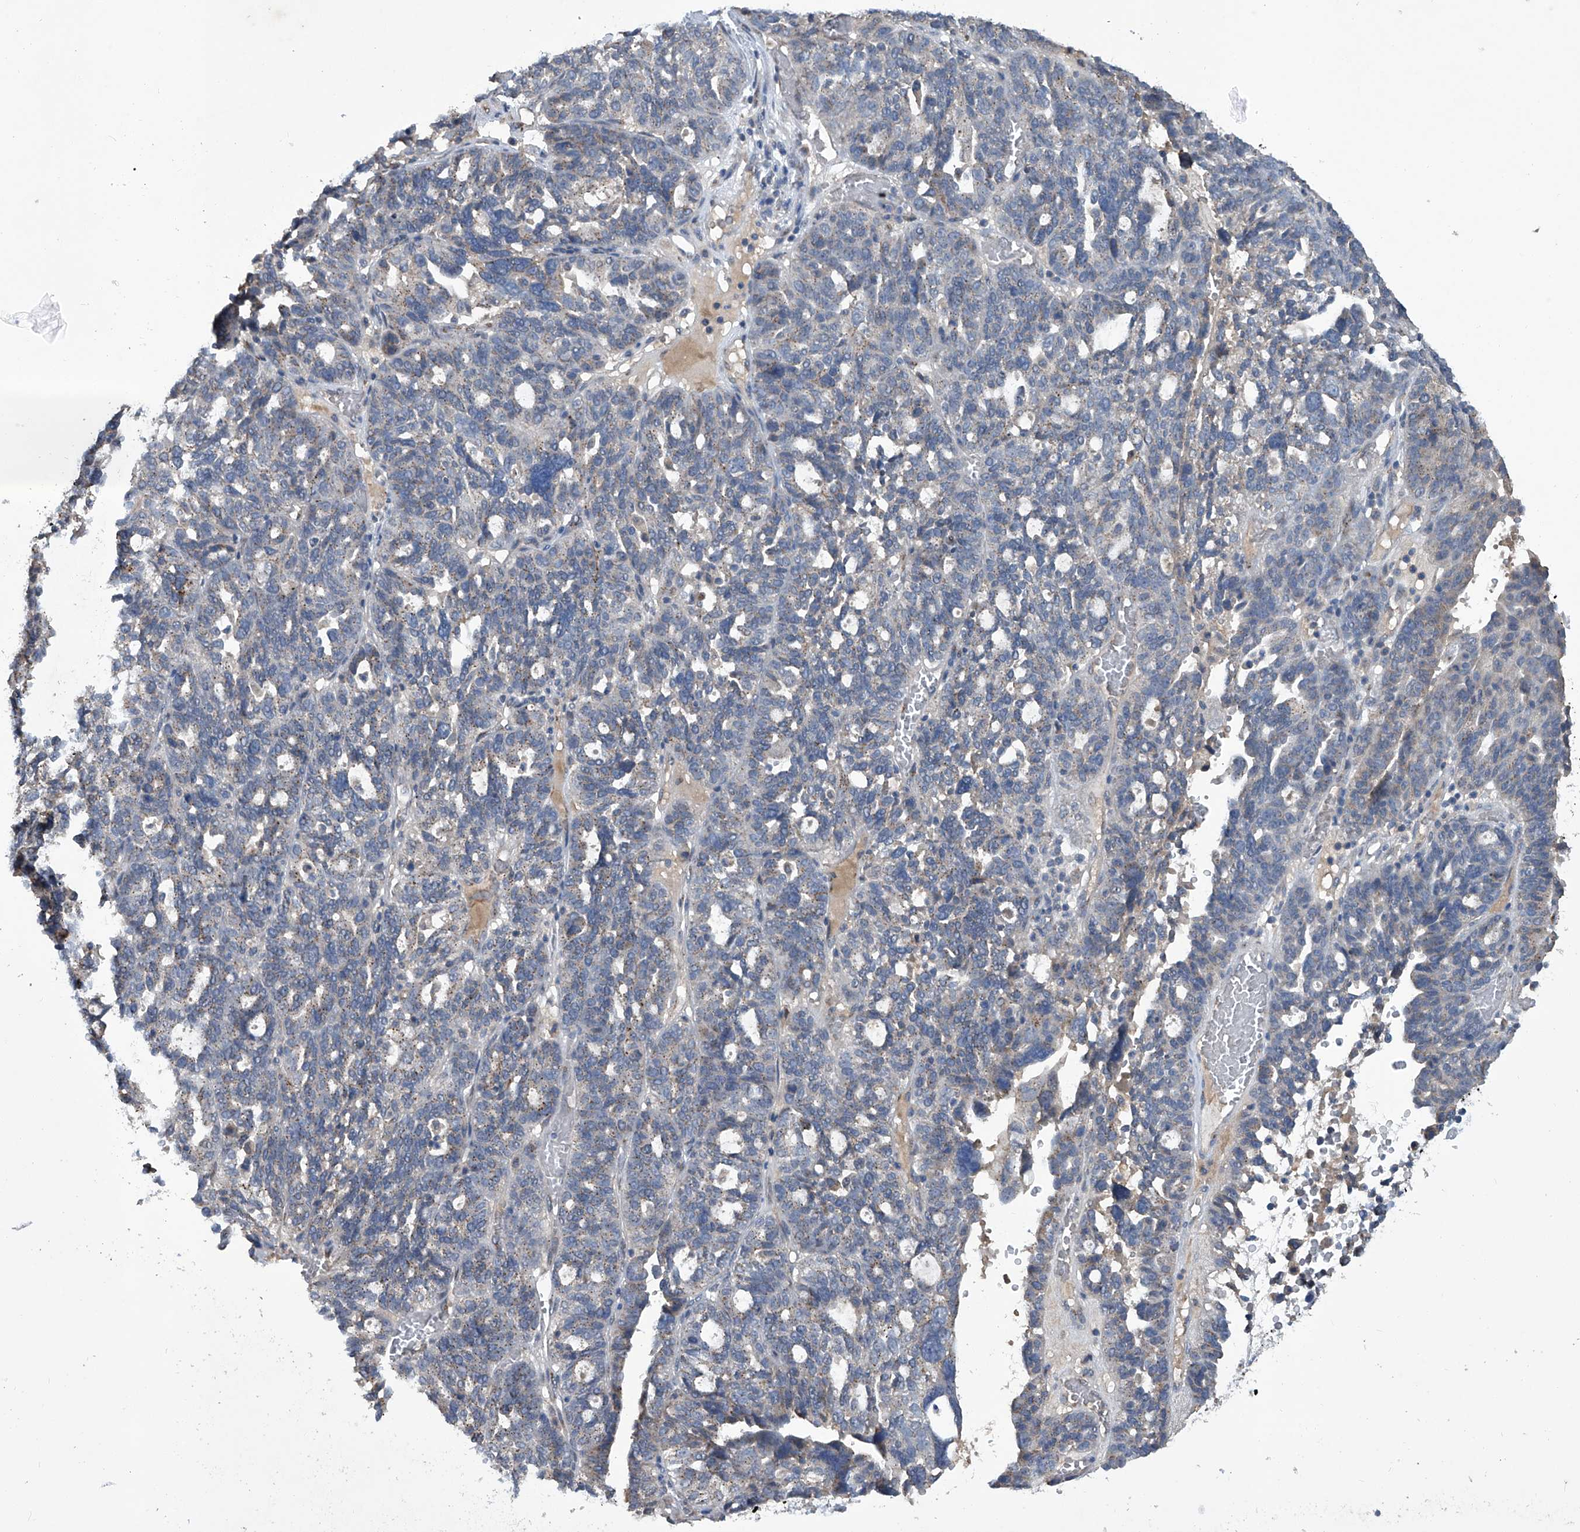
{"staining": {"intensity": "weak", "quantity": "25%-75%", "location": "cytoplasmic/membranous"}, "tissue": "ovarian cancer", "cell_type": "Tumor cells", "image_type": "cancer", "snomed": [{"axis": "morphology", "description": "Cystadenocarcinoma, serous, NOS"}, {"axis": "topography", "description": "Ovary"}], "caption": "An immunohistochemistry micrograph of tumor tissue is shown. Protein staining in brown shows weak cytoplasmic/membranous positivity in ovarian serous cystadenocarcinoma within tumor cells.", "gene": "PCSK5", "patient": {"sex": "female", "age": 59}}